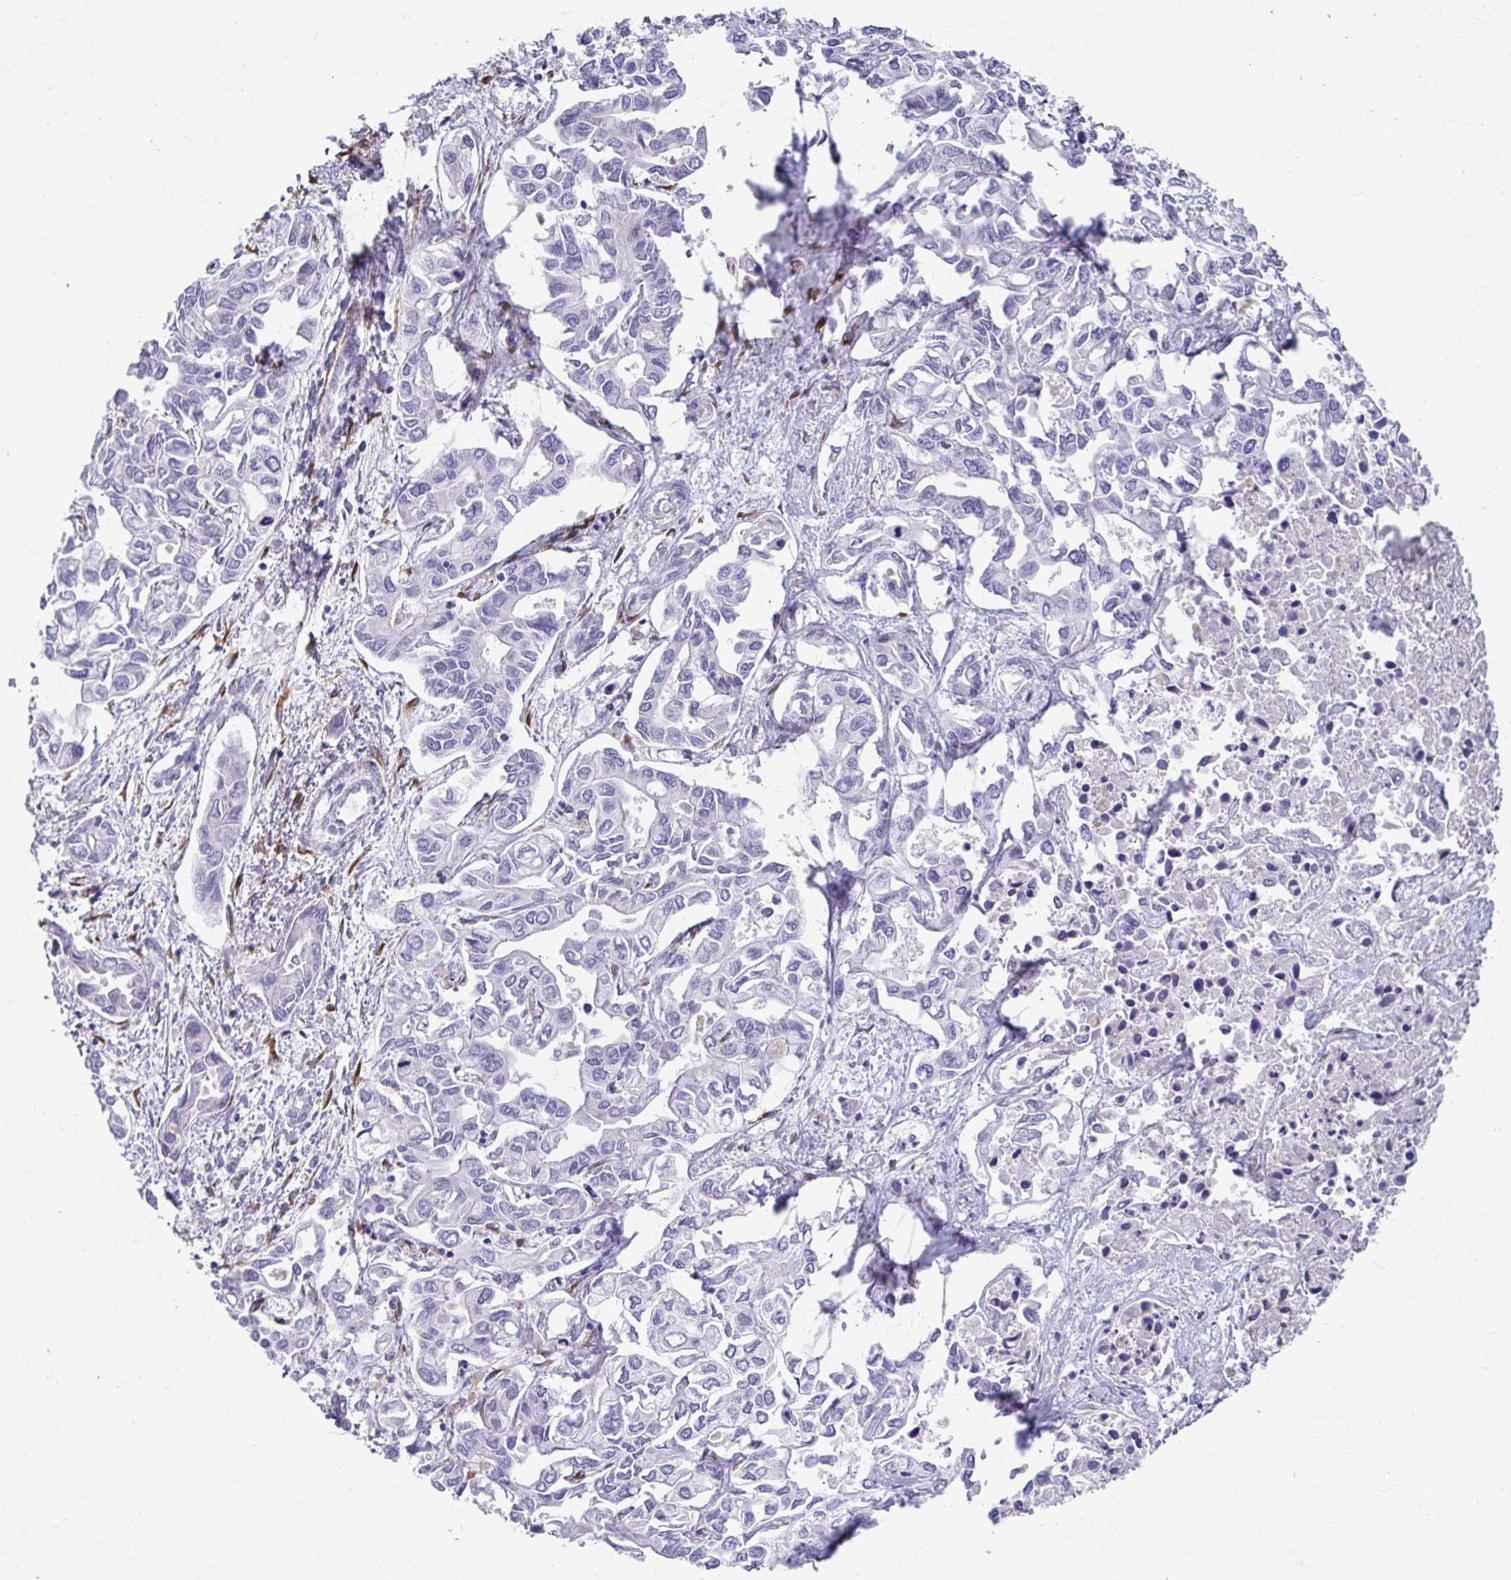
{"staining": {"intensity": "negative", "quantity": "none", "location": "none"}, "tissue": "liver cancer", "cell_type": "Tumor cells", "image_type": "cancer", "snomed": [{"axis": "morphology", "description": "Cholangiocarcinoma"}, {"axis": "topography", "description": "Liver"}], "caption": "High magnification brightfield microscopy of liver cholangiocarcinoma stained with DAB (brown) and counterstained with hematoxylin (blue): tumor cells show no significant positivity. Nuclei are stained in blue.", "gene": "CXCR1", "patient": {"sex": "female", "age": 64}}